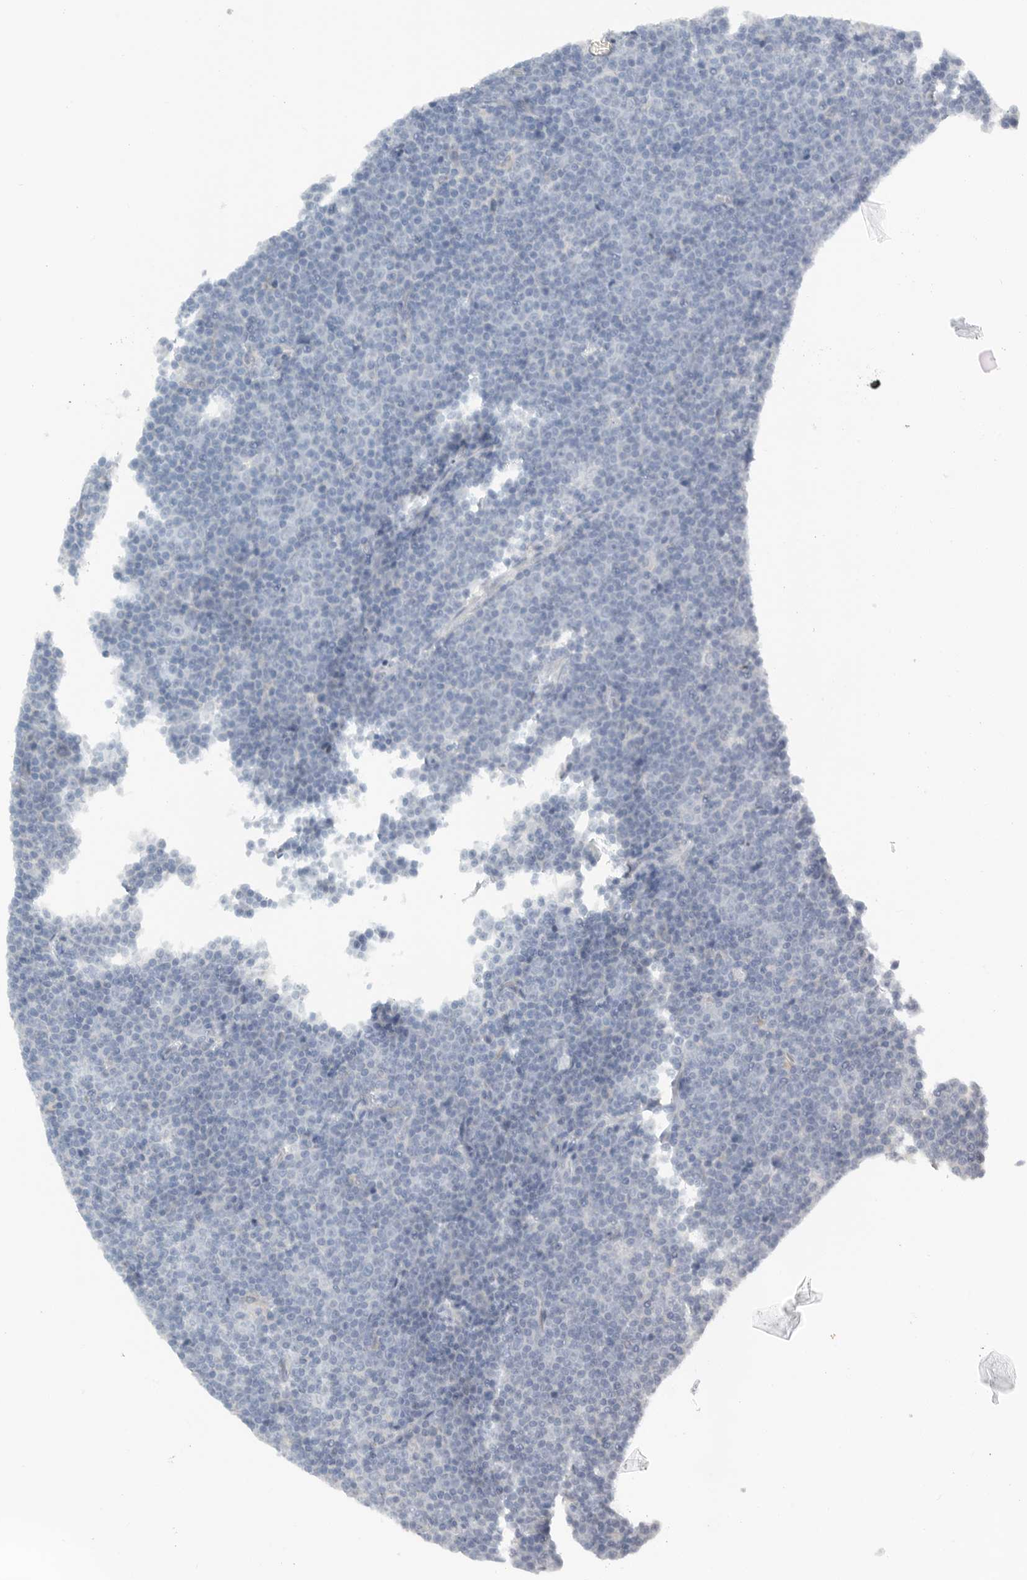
{"staining": {"intensity": "negative", "quantity": "none", "location": "none"}, "tissue": "lymphoma", "cell_type": "Tumor cells", "image_type": "cancer", "snomed": [{"axis": "morphology", "description": "Malignant lymphoma, non-Hodgkin's type, Low grade"}, {"axis": "topography", "description": "Lymph node"}], "caption": "IHC of lymphoma displays no expression in tumor cells.", "gene": "PAM", "patient": {"sex": "female", "age": 67}}